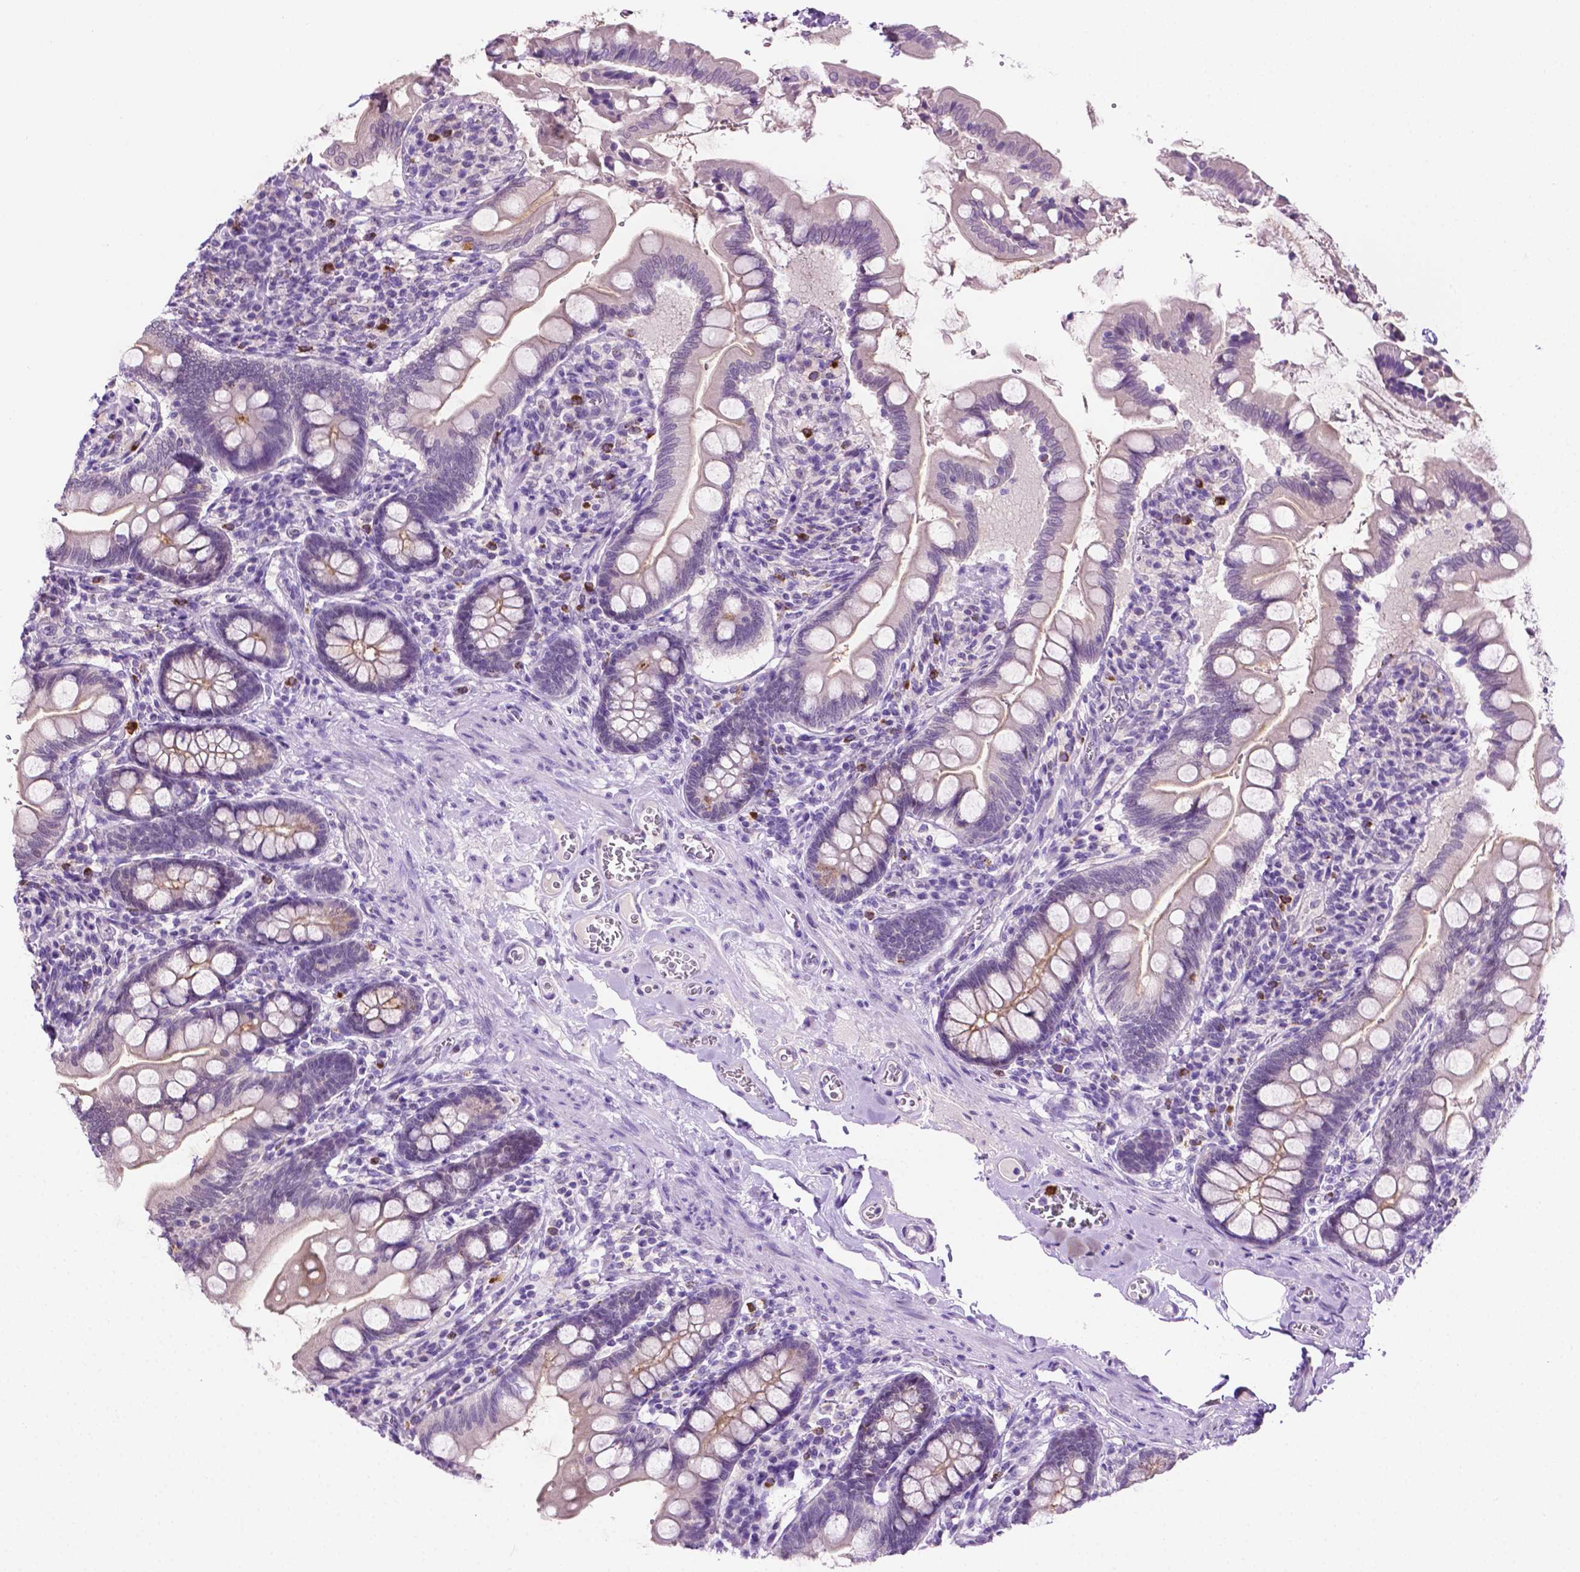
{"staining": {"intensity": "weak", "quantity": "<25%", "location": "cytoplasmic/membranous"}, "tissue": "small intestine", "cell_type": "Glandular cells", "image_type": "normal", "snomed": [{"axis": "morphology", "description": "Normal tissue, NOS"}, {"axis": "topography", "description": "Small intestine"}], "caption": "Glandular cells show no significant positivity in normal small intestine. Nuclei are stained in blue.", "gene": "MMP27", "patient": {"sex": "female", "age": 56}}